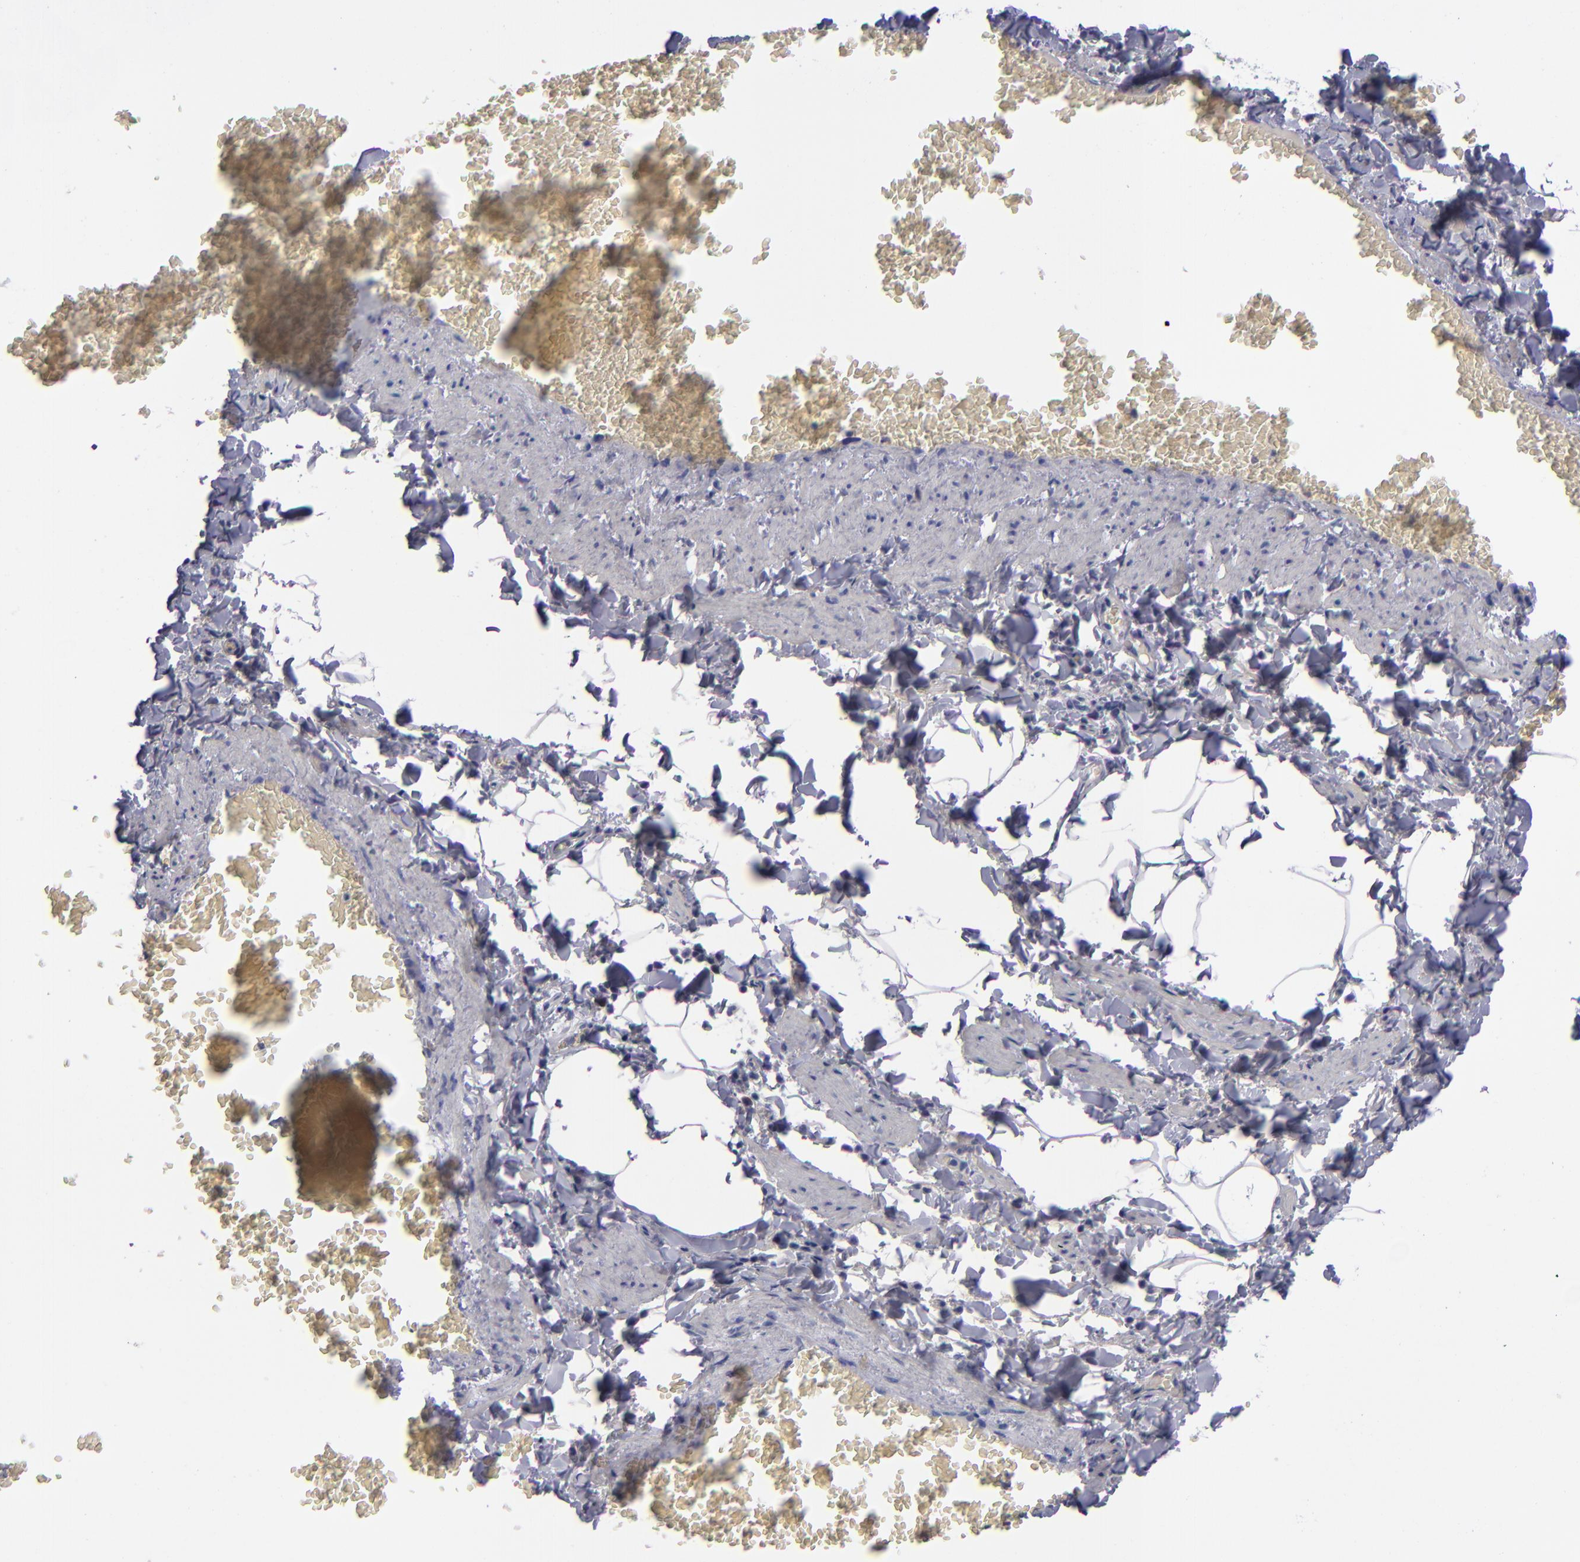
{"staining": {"intensity": "negative", "quantity": "none", "location": "none"}, "tissue": "adipose tissue", "cell_type": "Adipocytes", "image_type": "normal", "snomed": [{"axis": "morphology", "description": "Normal tissue, NOS"}, {"axis": "topography", "description": "Vascular tissue"}], "caption": "Immunohistochemistry image of benign adipose tissue stained for a protein (brown), which displays no expression in adipocytes. (DAB (3,3'-diaminobenzidine) immunohistochemistry, high magnification).", "gene": "AURKA", "patient": {"sex": "male", "age": 41}}